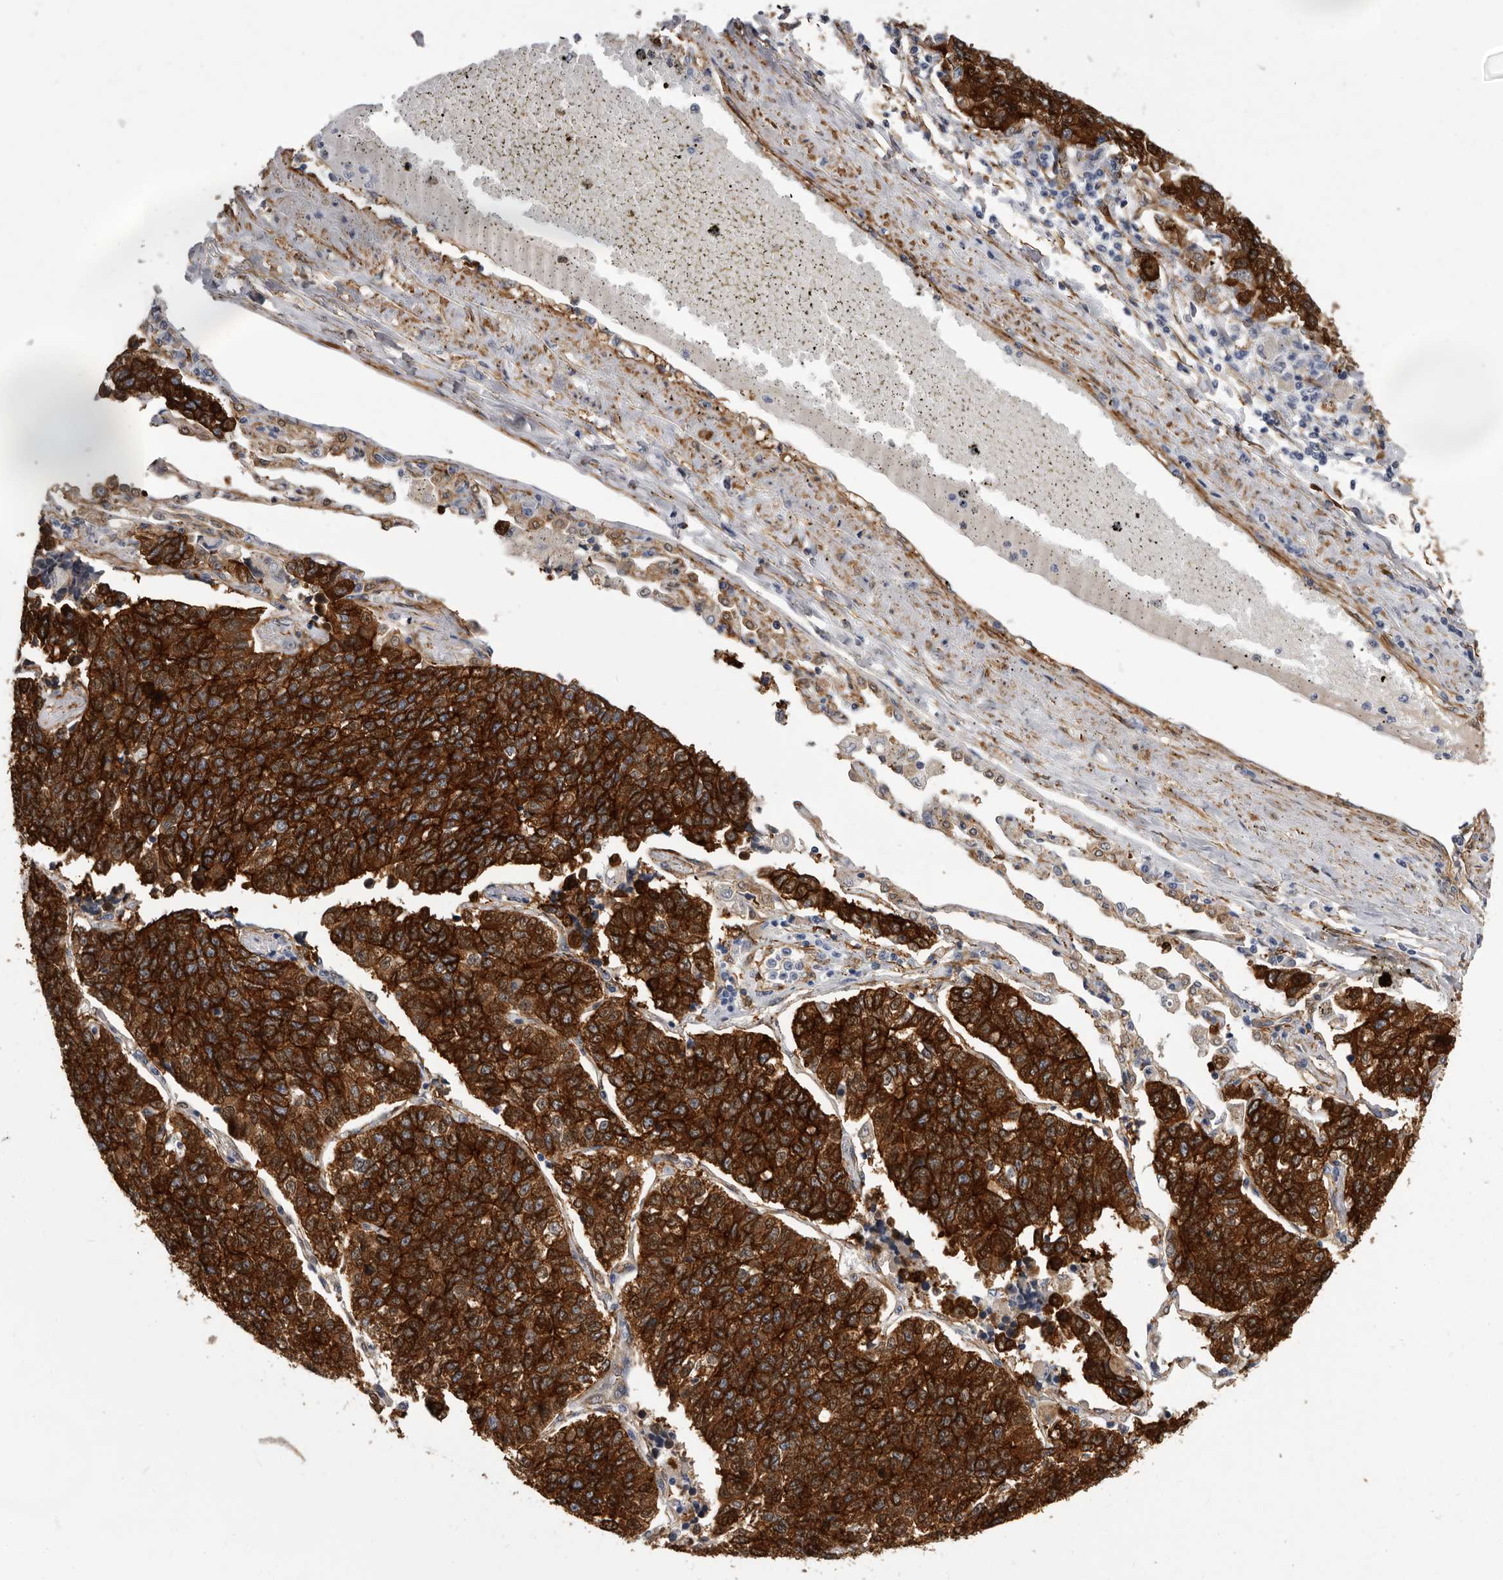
{"staining": {"intensity": "strong", "quantity": ">75%", "location": "cytoplasmic/membranous"}, "tissue": "lung cancer", "cell_type": "Tumor cells", "image_type": "cancer", "snomed": [{"axis": "morphology", "description": "Adenocarcinoma, NOS"}, {"axis": "topography", "description": "Lung"}], "caption": "Brown immunohistochemical staining in lung cancer (adenocarcinoma) exhibits strong cytoplasmic/membranous expression in about >75% of tumor cells.", "gene": "ENAH", "patient": {"sex": "male", "age": 49}}